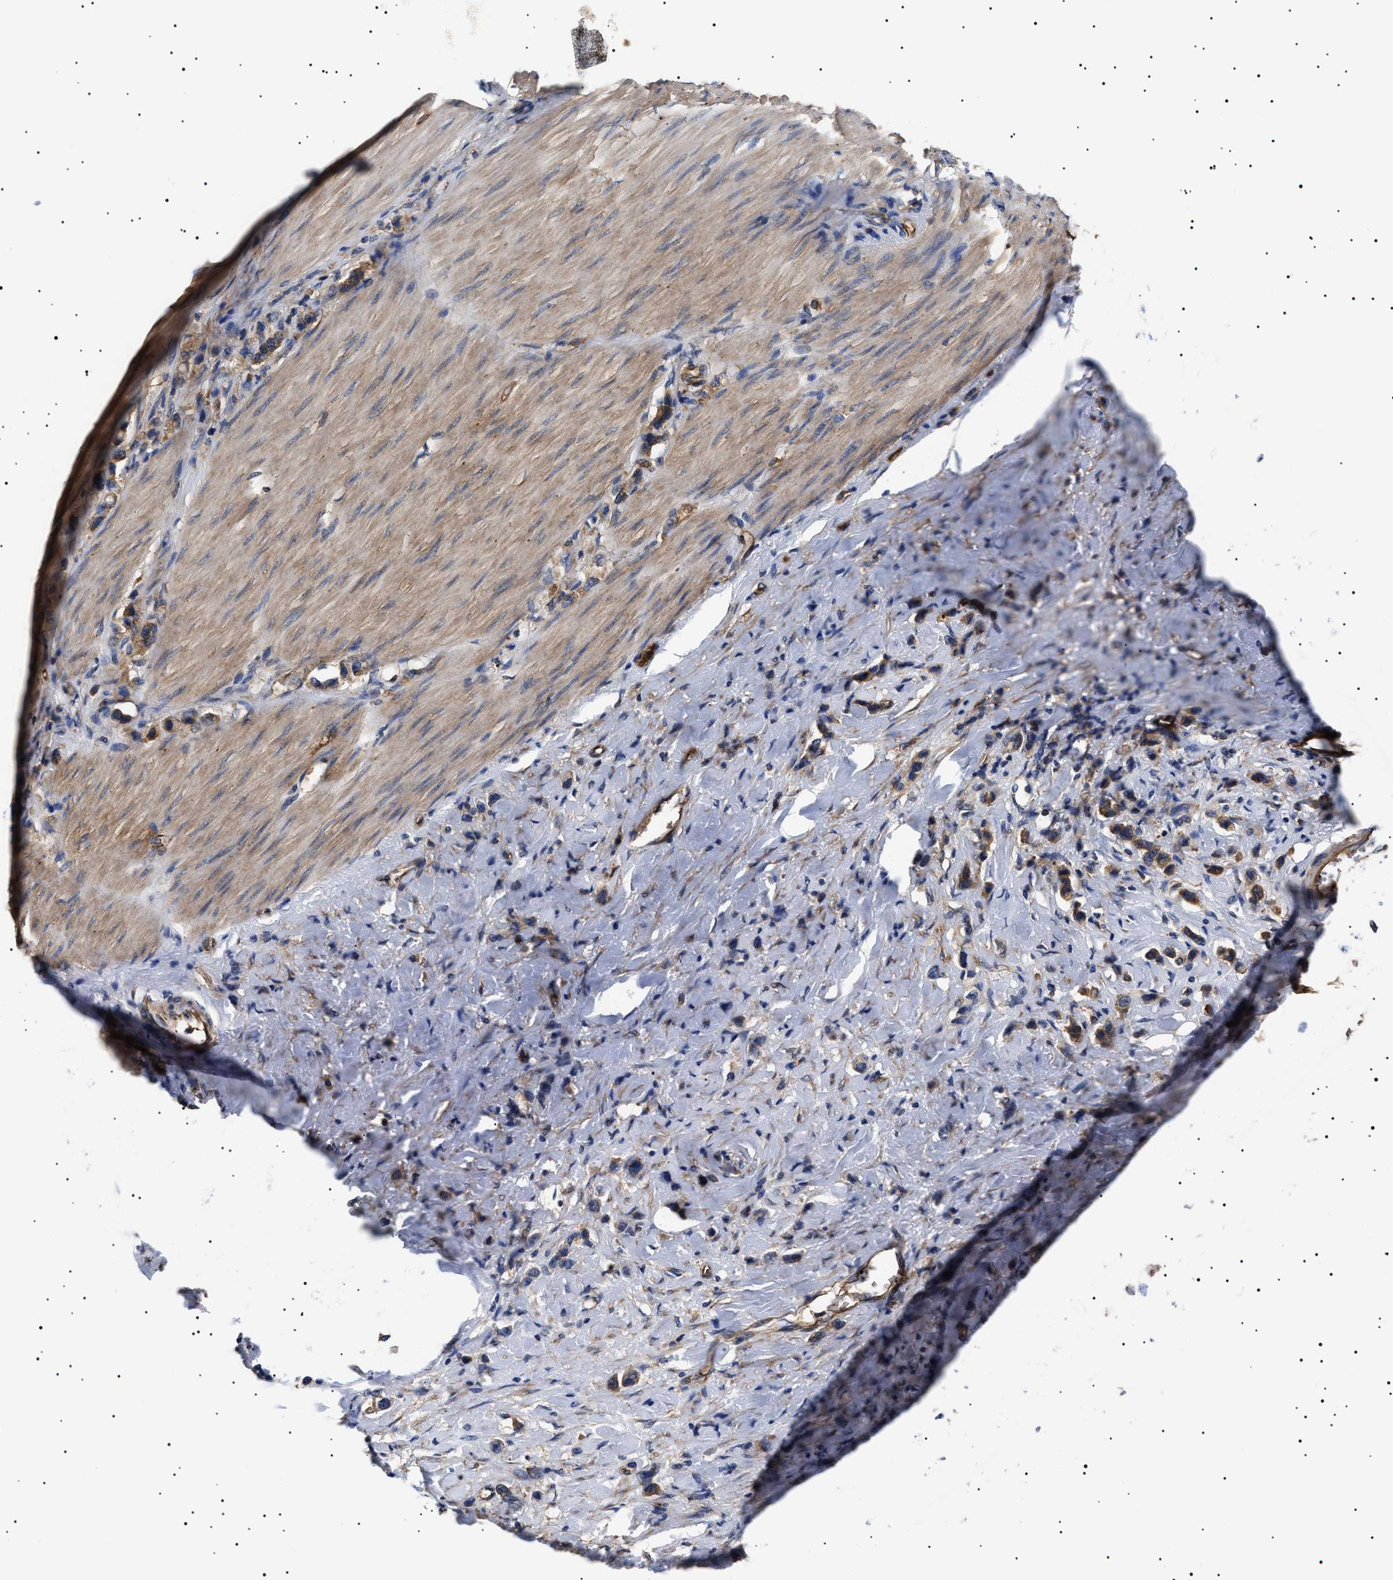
{"staining": {"intensity": "moderate", "quantity": ">75%", "location": "cytoplasmic/membranous"}, "tissue": "stomach cancer", "cell_type": "Tumor cells", "image_type": "cancer", "snomed": [{"axis": "morphology", "description": "Adenocarcinoma, NOS"}, {"axis": "topography", "description": "Stomach"}], "caption": "A brown stain labels moderate cytoplasmic/membranous positivity of a protein in stomach cancer tumor cells.", "gene": "TPP2", "patient": {"sex": "female", "age": 65}}